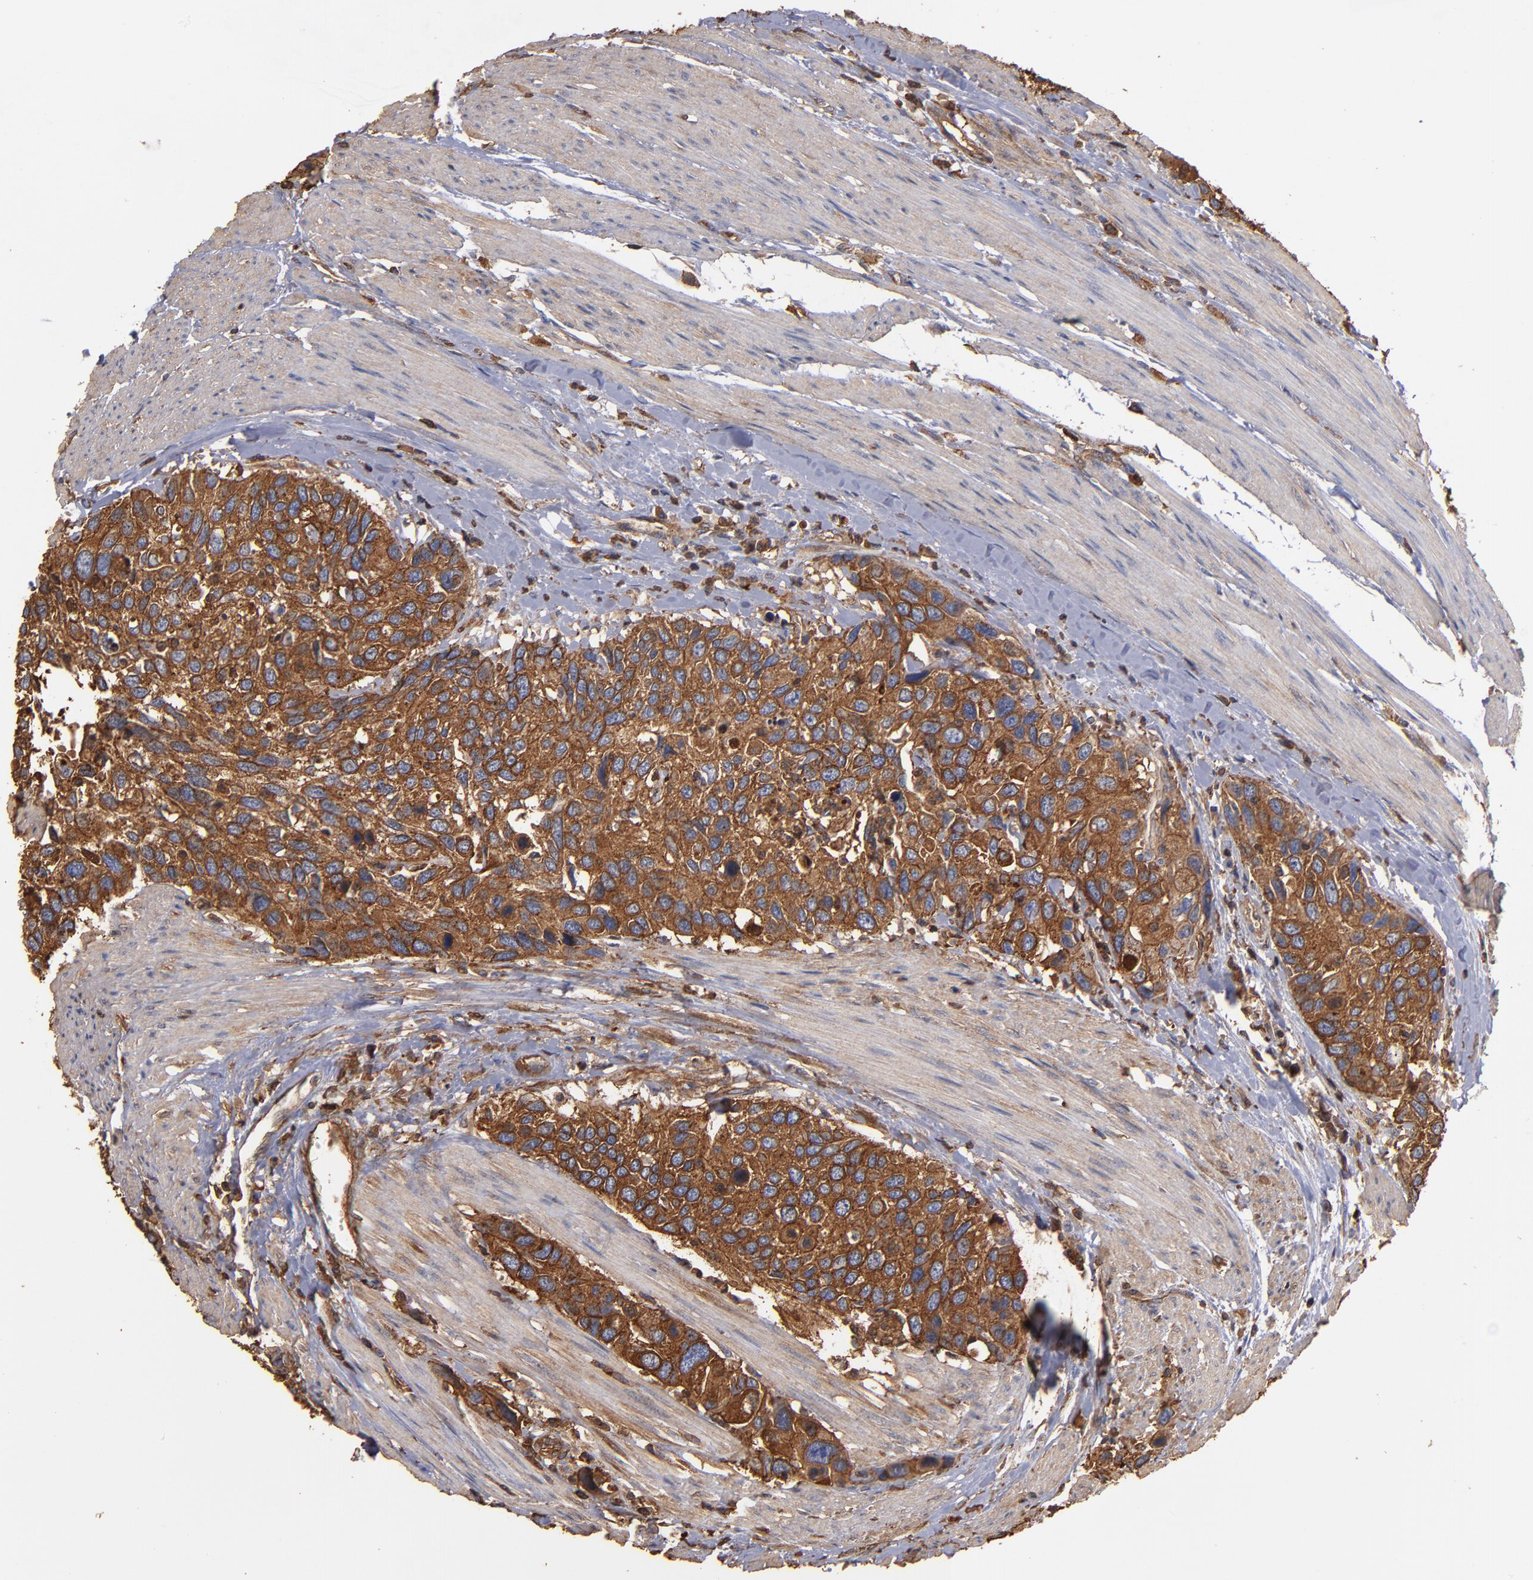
{"staining": {"intensity": "moderate", "quantity": ">75%", "location": "cytoplasmic/membranous"}, "tissue": "urothelial cancer", "cell_type": "Tumor cells", "image_type": "cancer", "snomed": [{"axis": "morphology", "description": "Urothelial carcinoma, High grade"}, {"axis": "topography", "description": "Urinary bladder"}], "caption": "Human urothelial carcinoma (high-grade) stained with a brown dye shows moderate cytoplasmic/membranous positive staining in about >75% of tumor cells.", "gene": "ACTN4", "patient": {"sex": "male", "age": 66}}